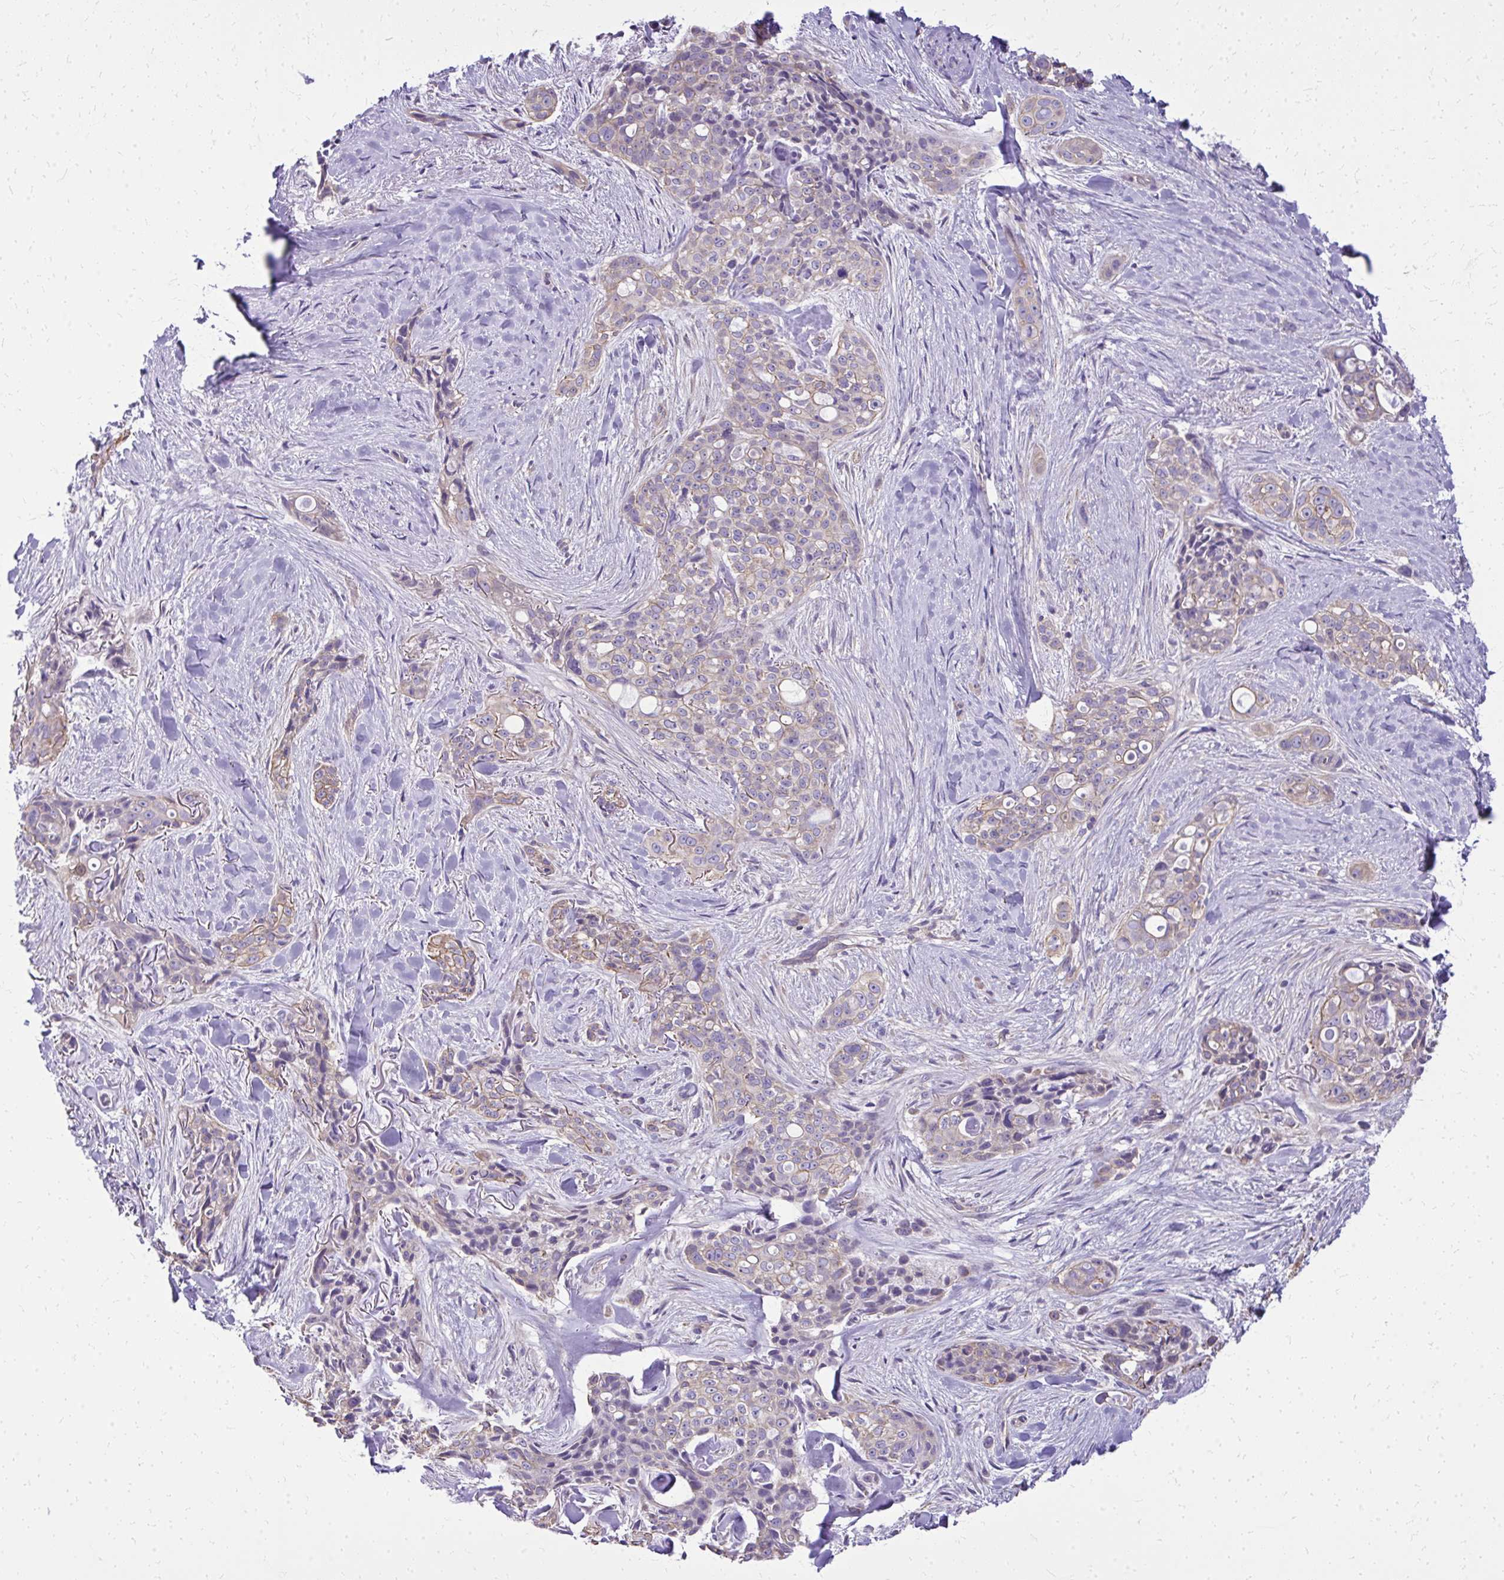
{"staining": {"intensity": "weak", "quantity": "25%-75%", "location": "cytoplasmic/membranous"}, "tissue": "skin cancer", "cell_type": "Tumor cells", "image_type": "cancer", "snomed": [{"axis": "morphology", "description": "Basal cell carcinoma"}, {"axis": "topography", "description": "Skin"}], "caption": "Protein staining exhibits weak cytoplasmic/membranous staining in about 25%-75% of tumor cells in skin cancer (basal cell carcinoma).", "gene": "RUNDC3B", "patient": {"sex": "female", "age": 79}}